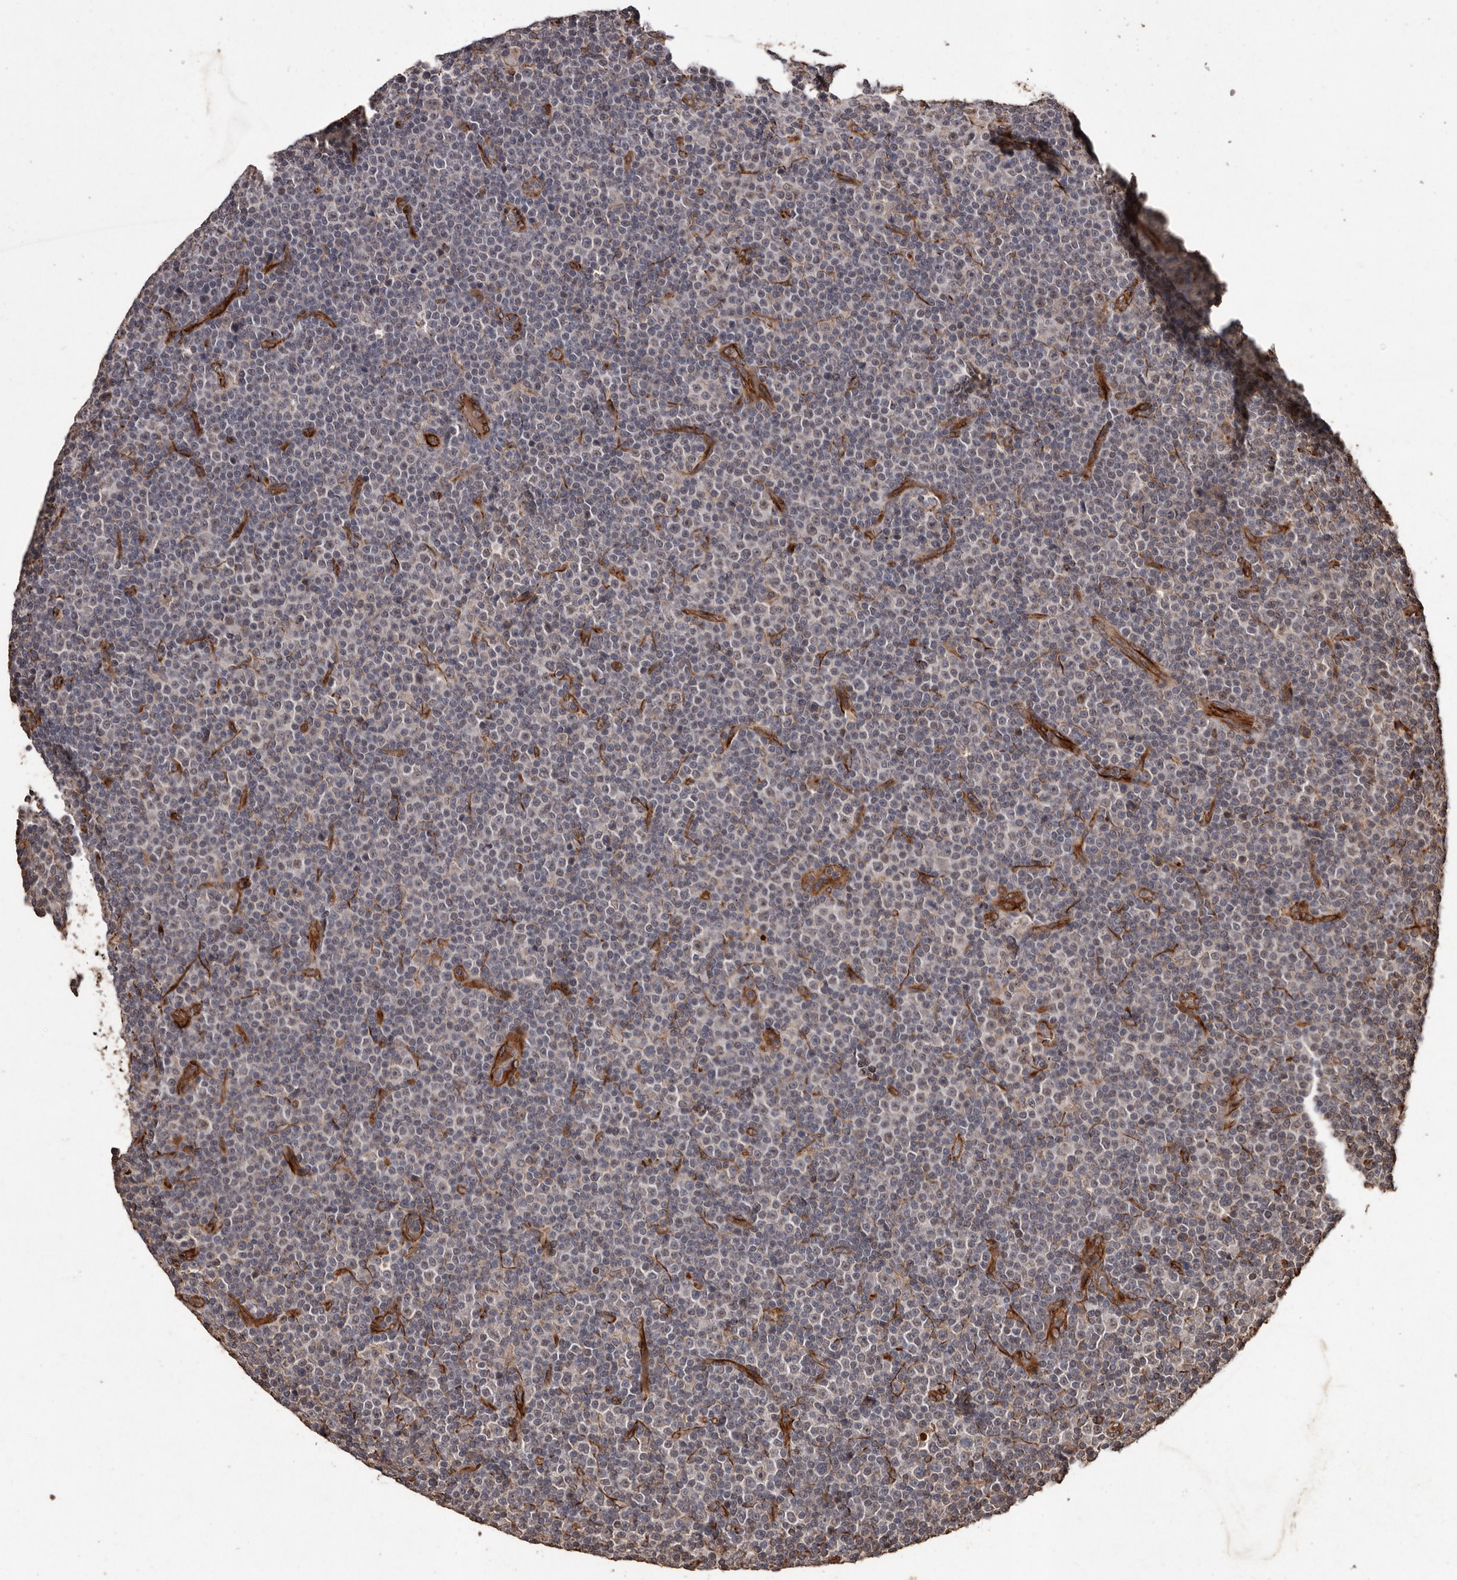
{"staining": {"intensity": "negative", "quantity": "none", "location": "none"}, "tissue": "lymphoma", "cell_type": "Tumor cells", "image_type": "cancer", "snomed": [{"axis": "morphology", "description": "Malignant lymphoma, non-Hodgkin's type, Low grade"}, {"axis": "topography", "description": "Lymph node"}], "caption": "Immunohistochemical staining of human lymphoma displays no significant staining in tumor cells.", "gene": "BRAT1", "patient": {"sex": "female", "age": 67}}